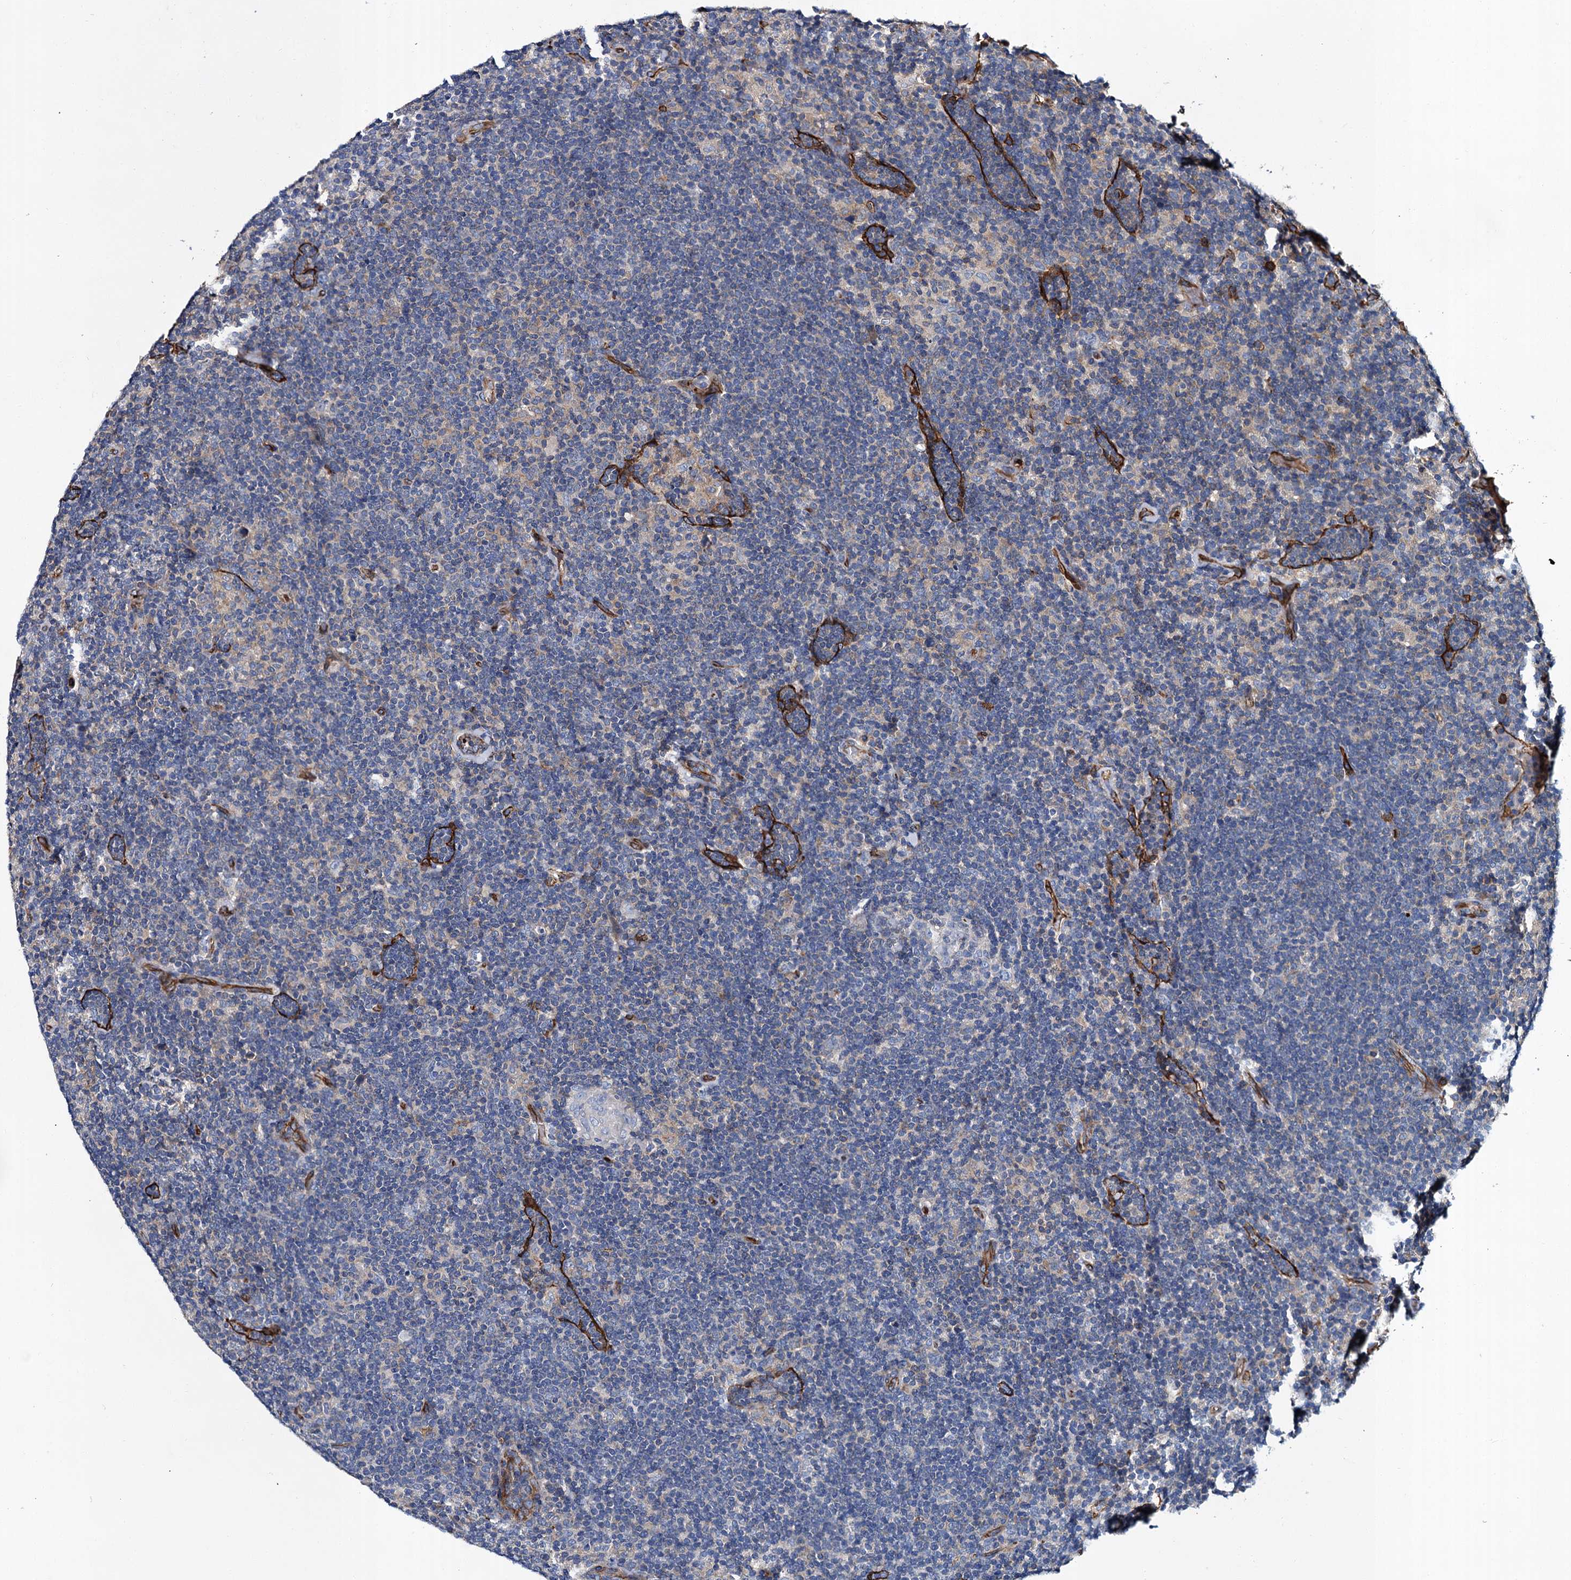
{"staining": {"intensity": "negative", "quantity": "none", "location": "none"}, "tissue": "lymphoma", "cell_type": "Tumor cells", "image_type": "cancer", "snomed": [{"axis": "morphology", "description": "Hodgkin's disease, NOS"}, {"axis": "topography", "description": "Lymph node"}], "caption": "High power microscopy micrograph of an immunohistochemistry photomicrograph of Hodgkin's disease, revealing no significant expression in tumor cells.", "gene": "CACNA1C", "patient": {"sex": "female", "age": 57}}